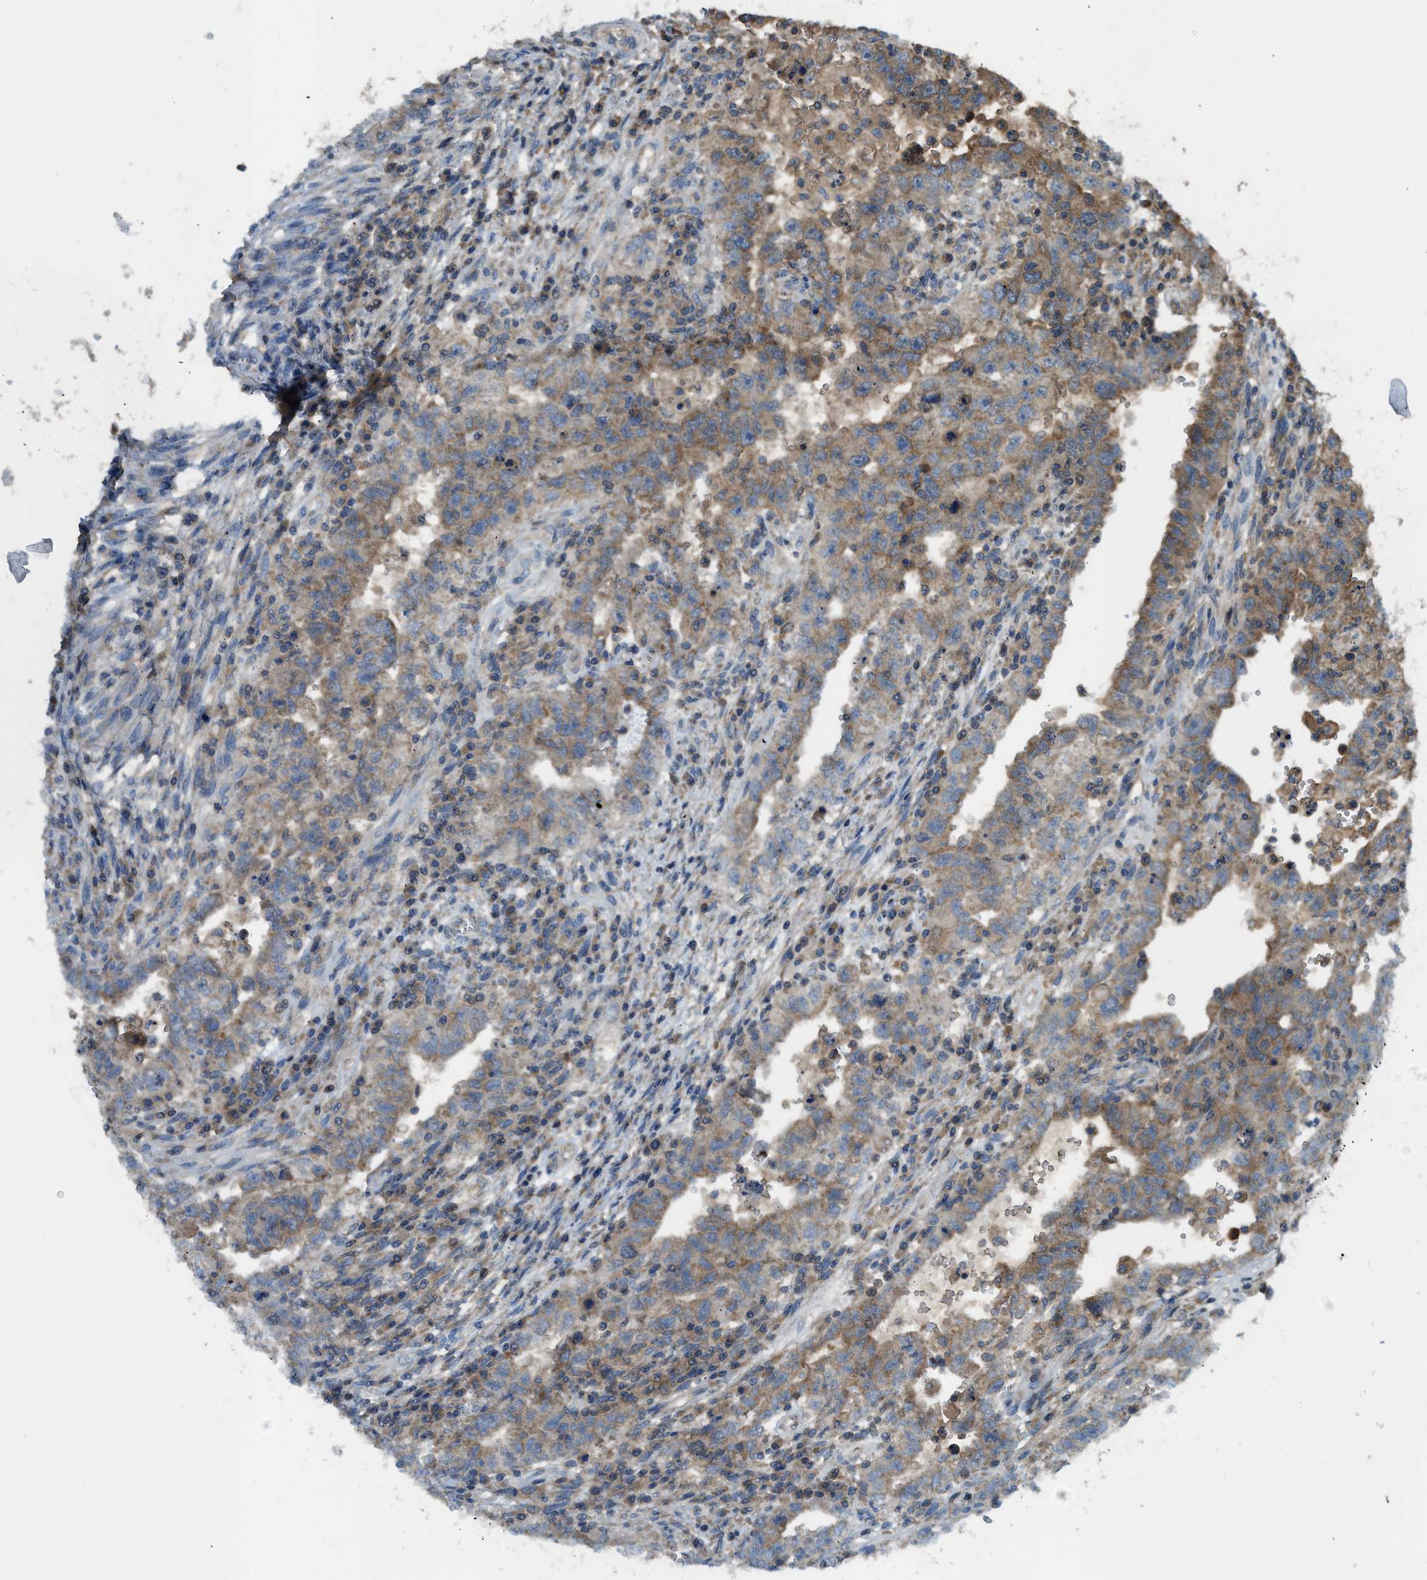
{"staining": {"intensity": "moderate", "quantity": "25%-75%", "location": "cytoplasmic/membranous"}, "tissue": "testis cancer", "cell_type": "Tumor cells", "image_type": "cancer", "snomed": [{"axis": "morphology", "description": "Carcinoma, Embryonal, NOS"}, {"axis": "topography", "description": "Testis"}], "caption": "Testis cancer stained with DAB (3,3'-diaminobenzidine) IHC demonstrates medium levels of moderate cytoplasmic/membranous expression in about 25%-75% of tumor cells.", "gene": "PAFAH2", "patient": {"sex": "male", "age": 26}}